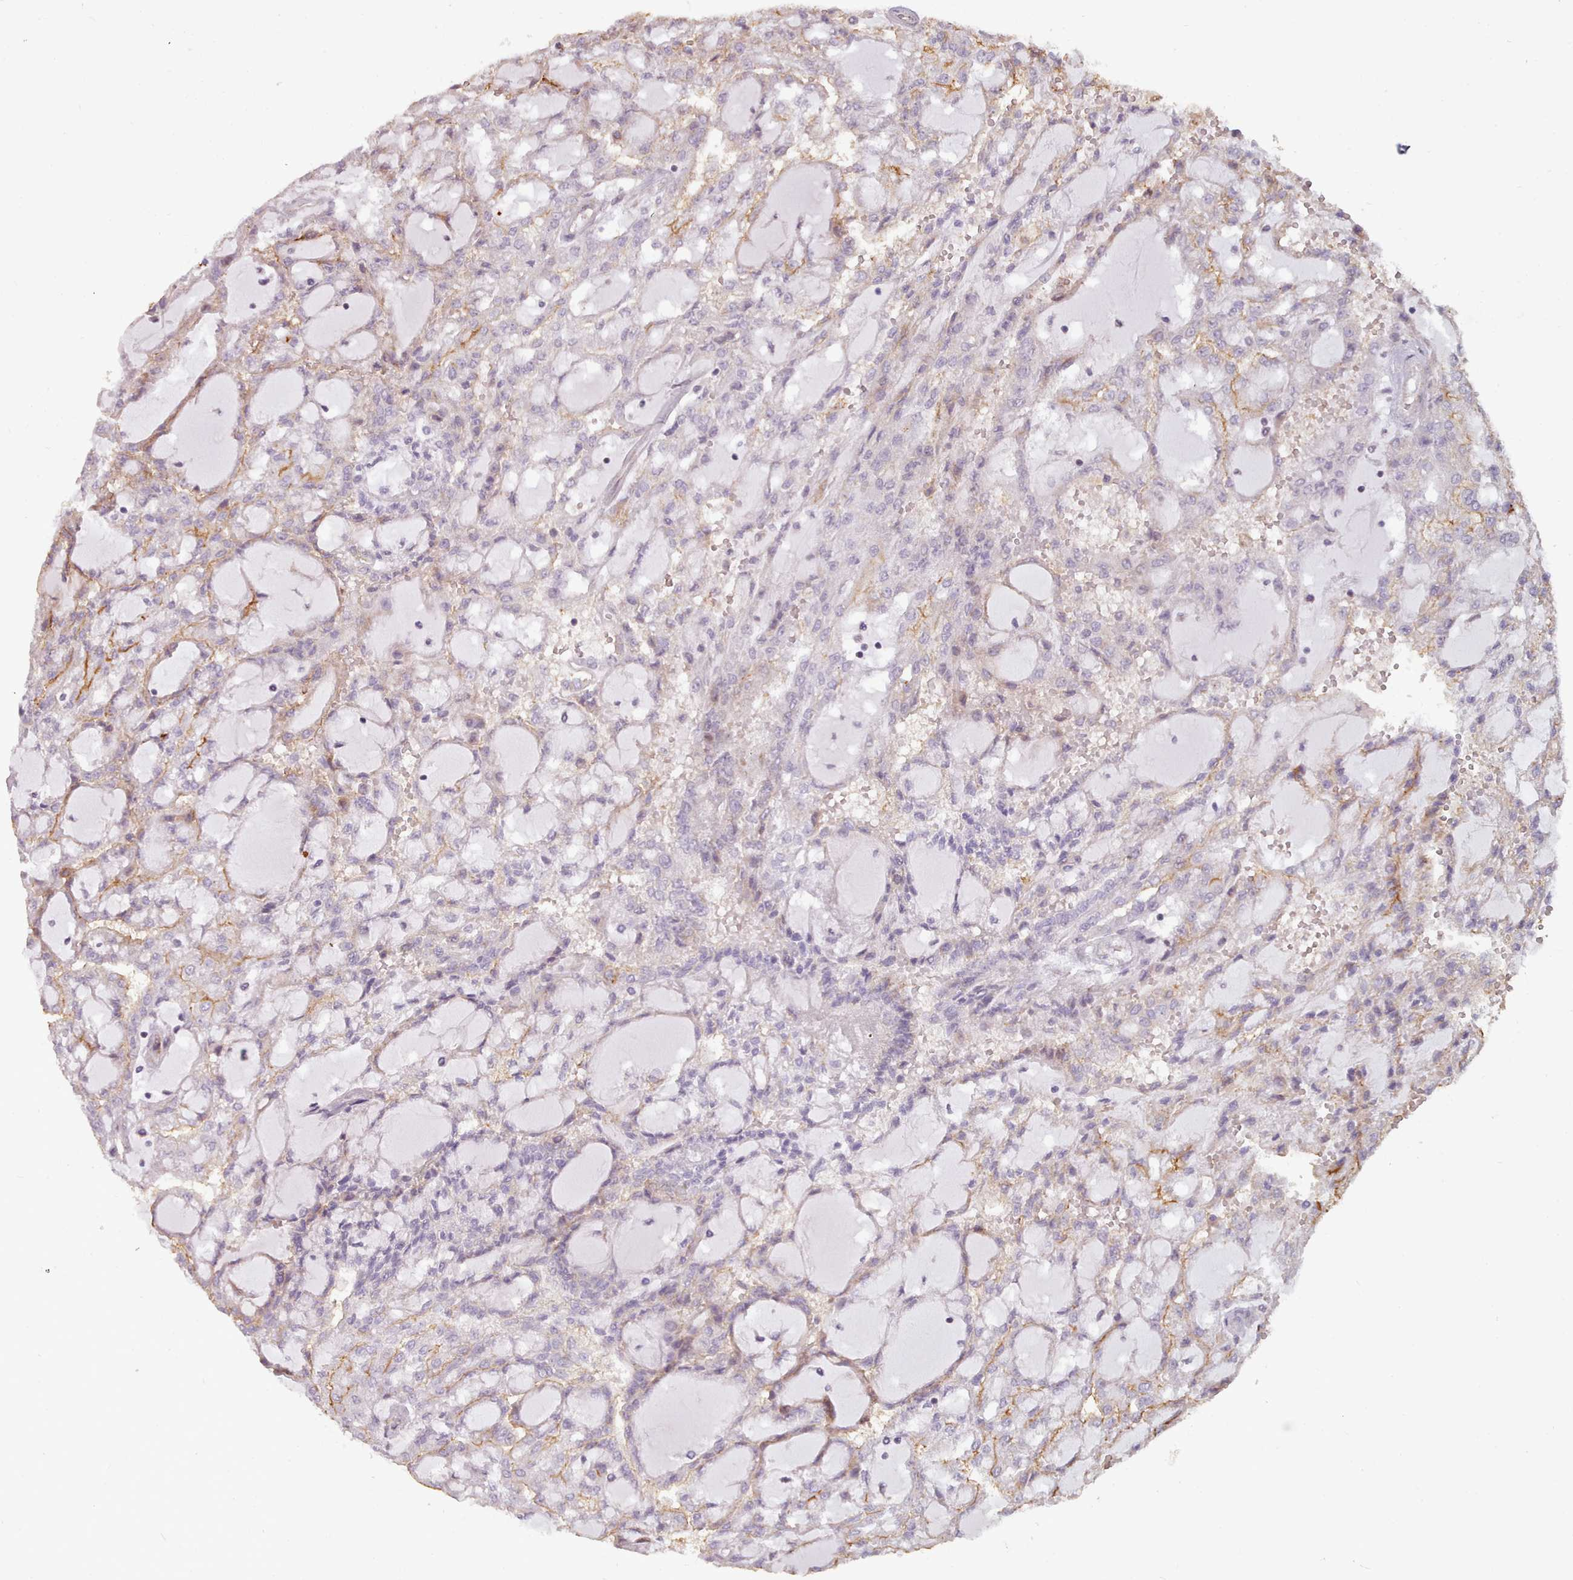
{"staining": {"intensity": "weak", "quantity": "<25%", "location": "cytoplasmic/membranous"}, "tissue": "renal cancer", "cell_type": "Tumor cells", "image_type": "cancer", "snomed": [{"axis": "morphology", "description": "Adenocarcinoma, NOS"}, {"axis": "topography", "description": "Kidney"}], "caption": "This is an IHC histopathology image of human adenocarcinoma (renal). There is no expression in tumor cells.", "gene": "ZMYM4", "patient": {"sex": "male", "age": 63}}